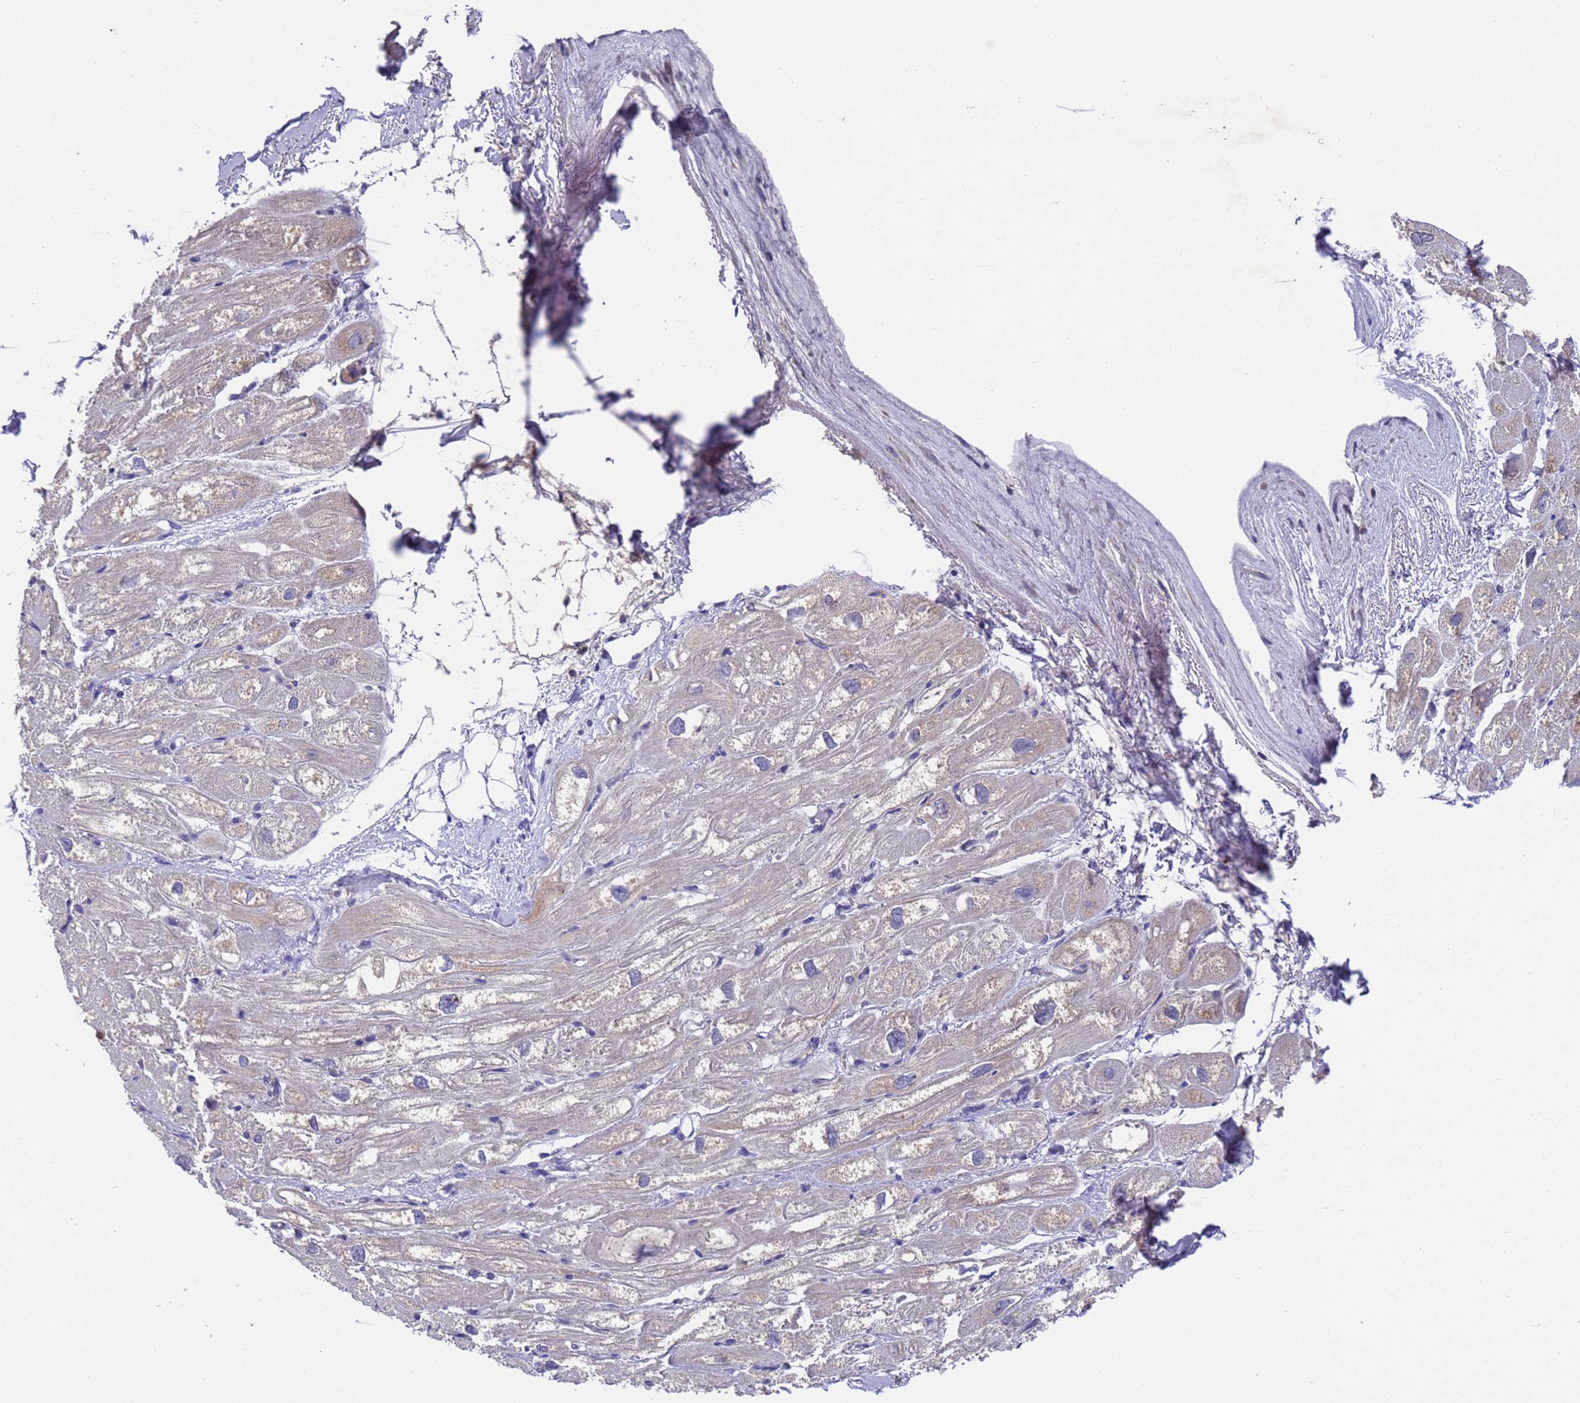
{"staining": {"intensity": "weak", "quantity": "25%-75%", "location": "cytoplasmic/membranous"}, "tissue": "heart muscle", "cell_type": "Cardiomyocytes", "image_type": "normal", "snomed": [{"axis": "morphology", "description": "Normal tissue, NOS"}, {"axis": "topography", "description": "Heart"}], "caption": "Brown immunohistochemical staining in normal human heart muscle displays weak cytoplasmic/membranous staining in about 25%-75% of cardiomyocytes. (DAB IHC with brightfield microscopy, high magnification).", "gene": "DCAF12L1", "patient": {"sex": "male", "age": 50}}